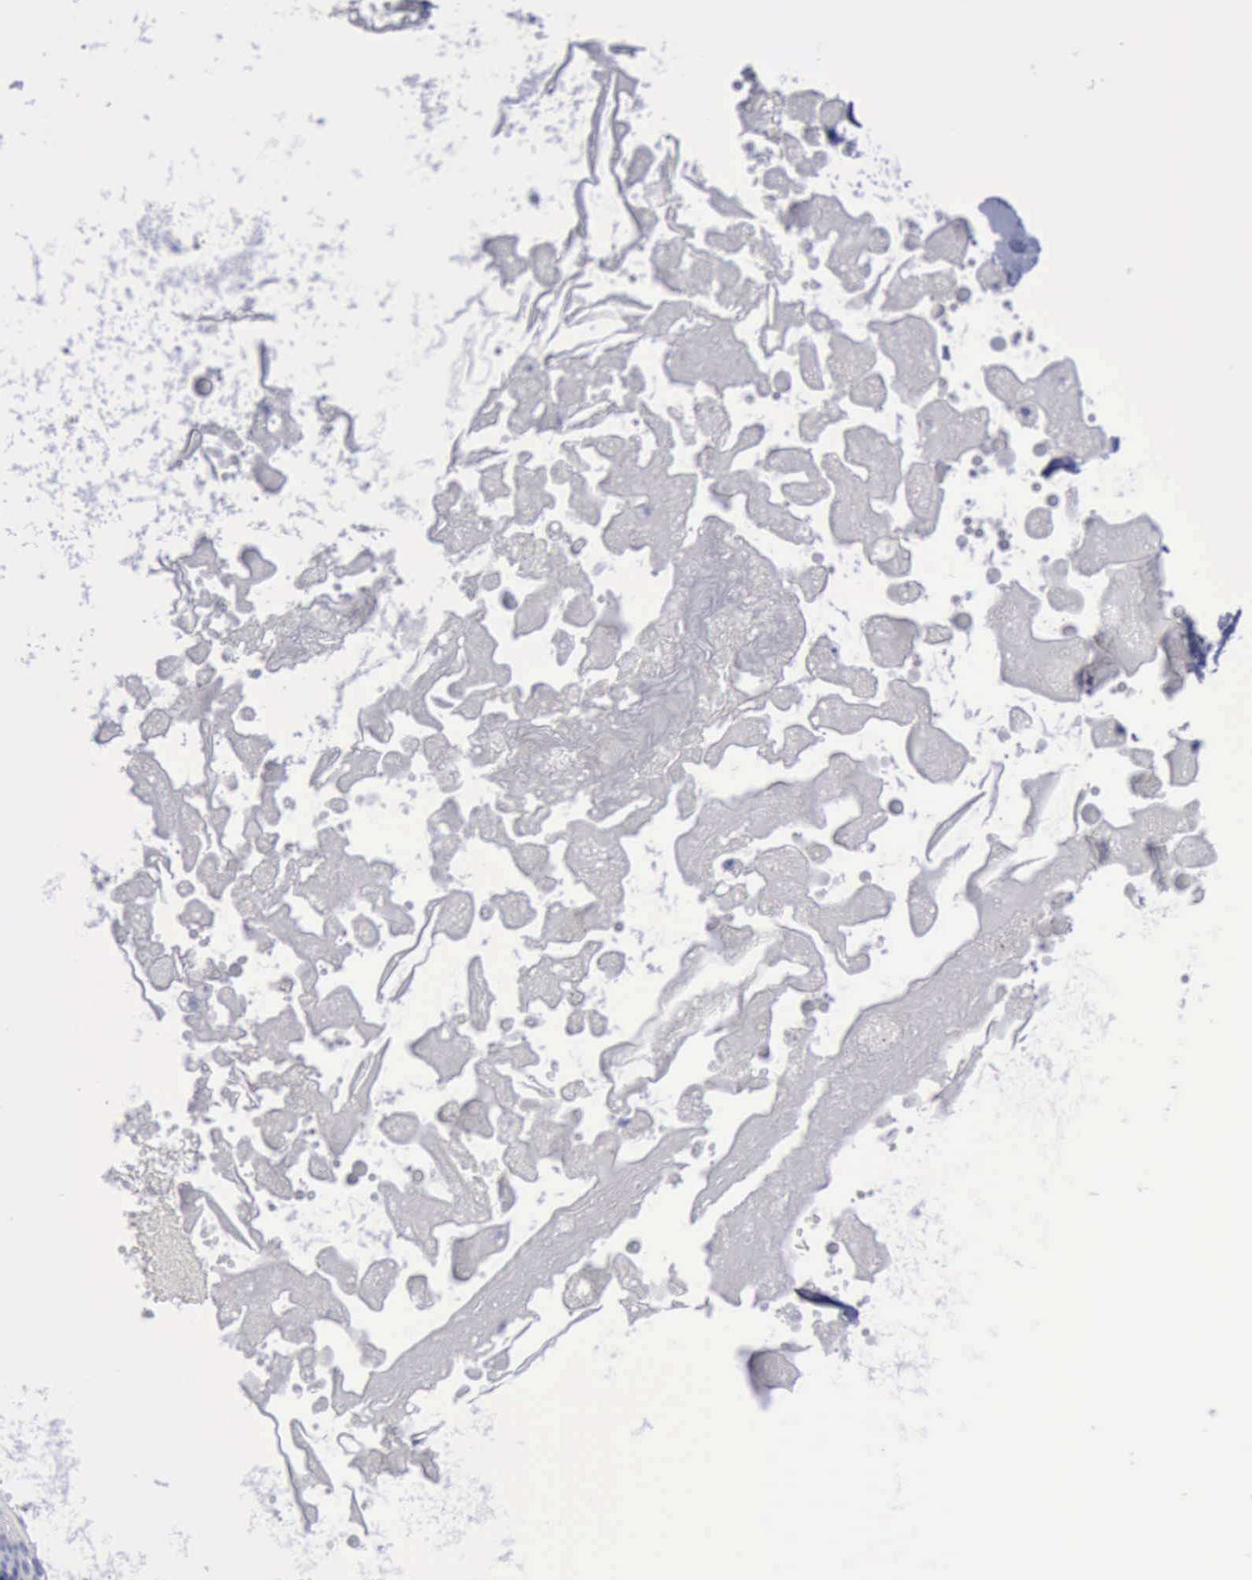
{"staining": {"intensity": "negative", "quantity": "none", "location": "none"}, "tissue": "skin cancer", "cell_type": "Tumor cells", "image_type": "cancer", "snomed": [{"axis": "morphology", "description": "Basal cell carcinoma"}, {"axis": "topography", "description": "Skin"}], "caption": "An immunohistochemistry (IHC) image of skin cancer is shown. There is no staining in tumor cells of skin cancer.", "gene": "SATB2", "patient": {"sex": "male", "age": 84}}